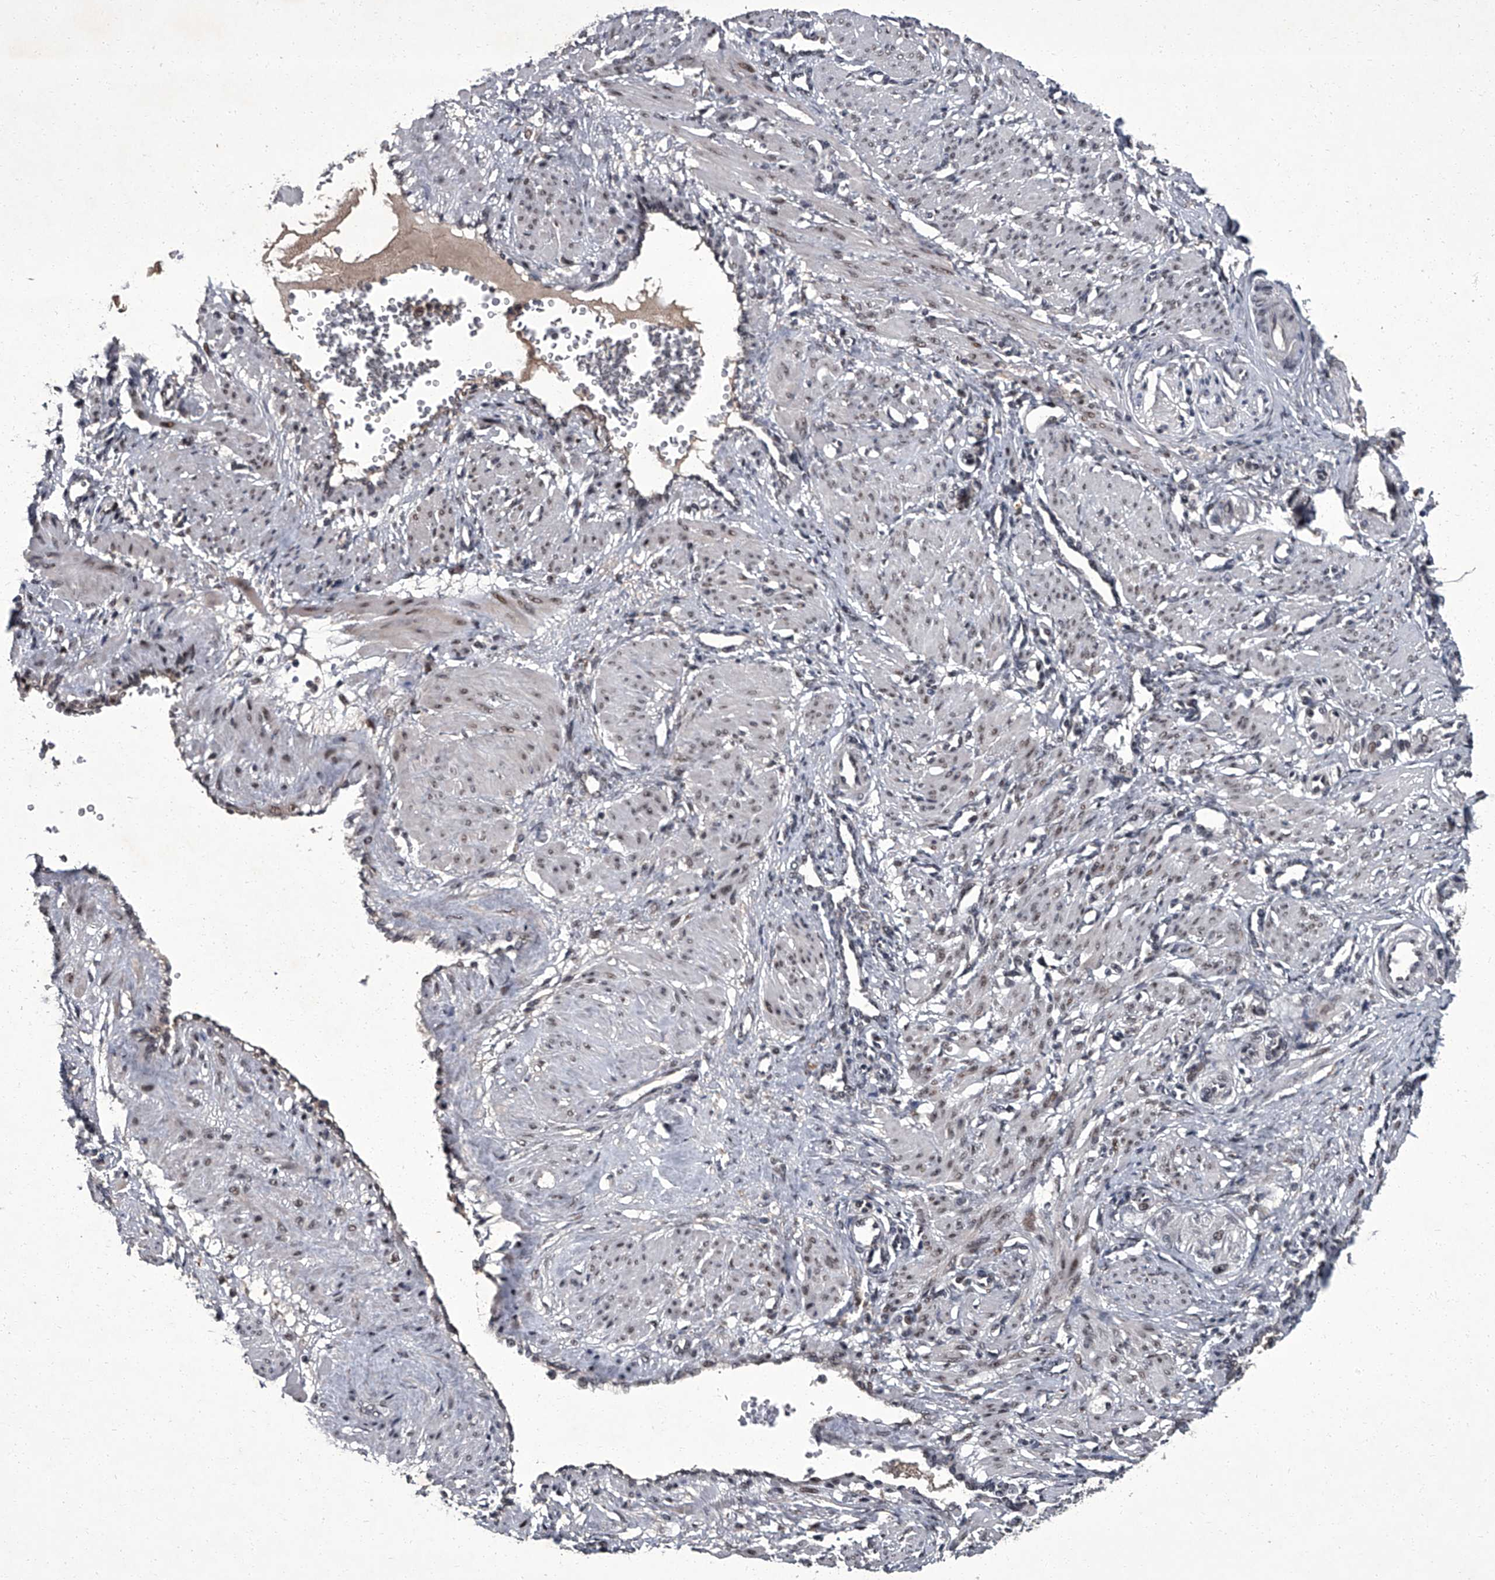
{"staining": {"intensity": "negative", "quantity": "none", "location": "none"}, "tissue": "smooth muscle", "cell_type": "Smooth muscle cells", "image_type": "normal", "snomed": [{"axis": "morphology", "description": "Normal tissue, NOS"}, {"axis": "topography", "description": "Endometrium"}], "caption": "Immunohistochemical staining of normal smooth muscle exhibits no significant staining in smooth muscle cells.", "gene": "ZNF518B", "patient": {"sex": "female", "age": 33}}